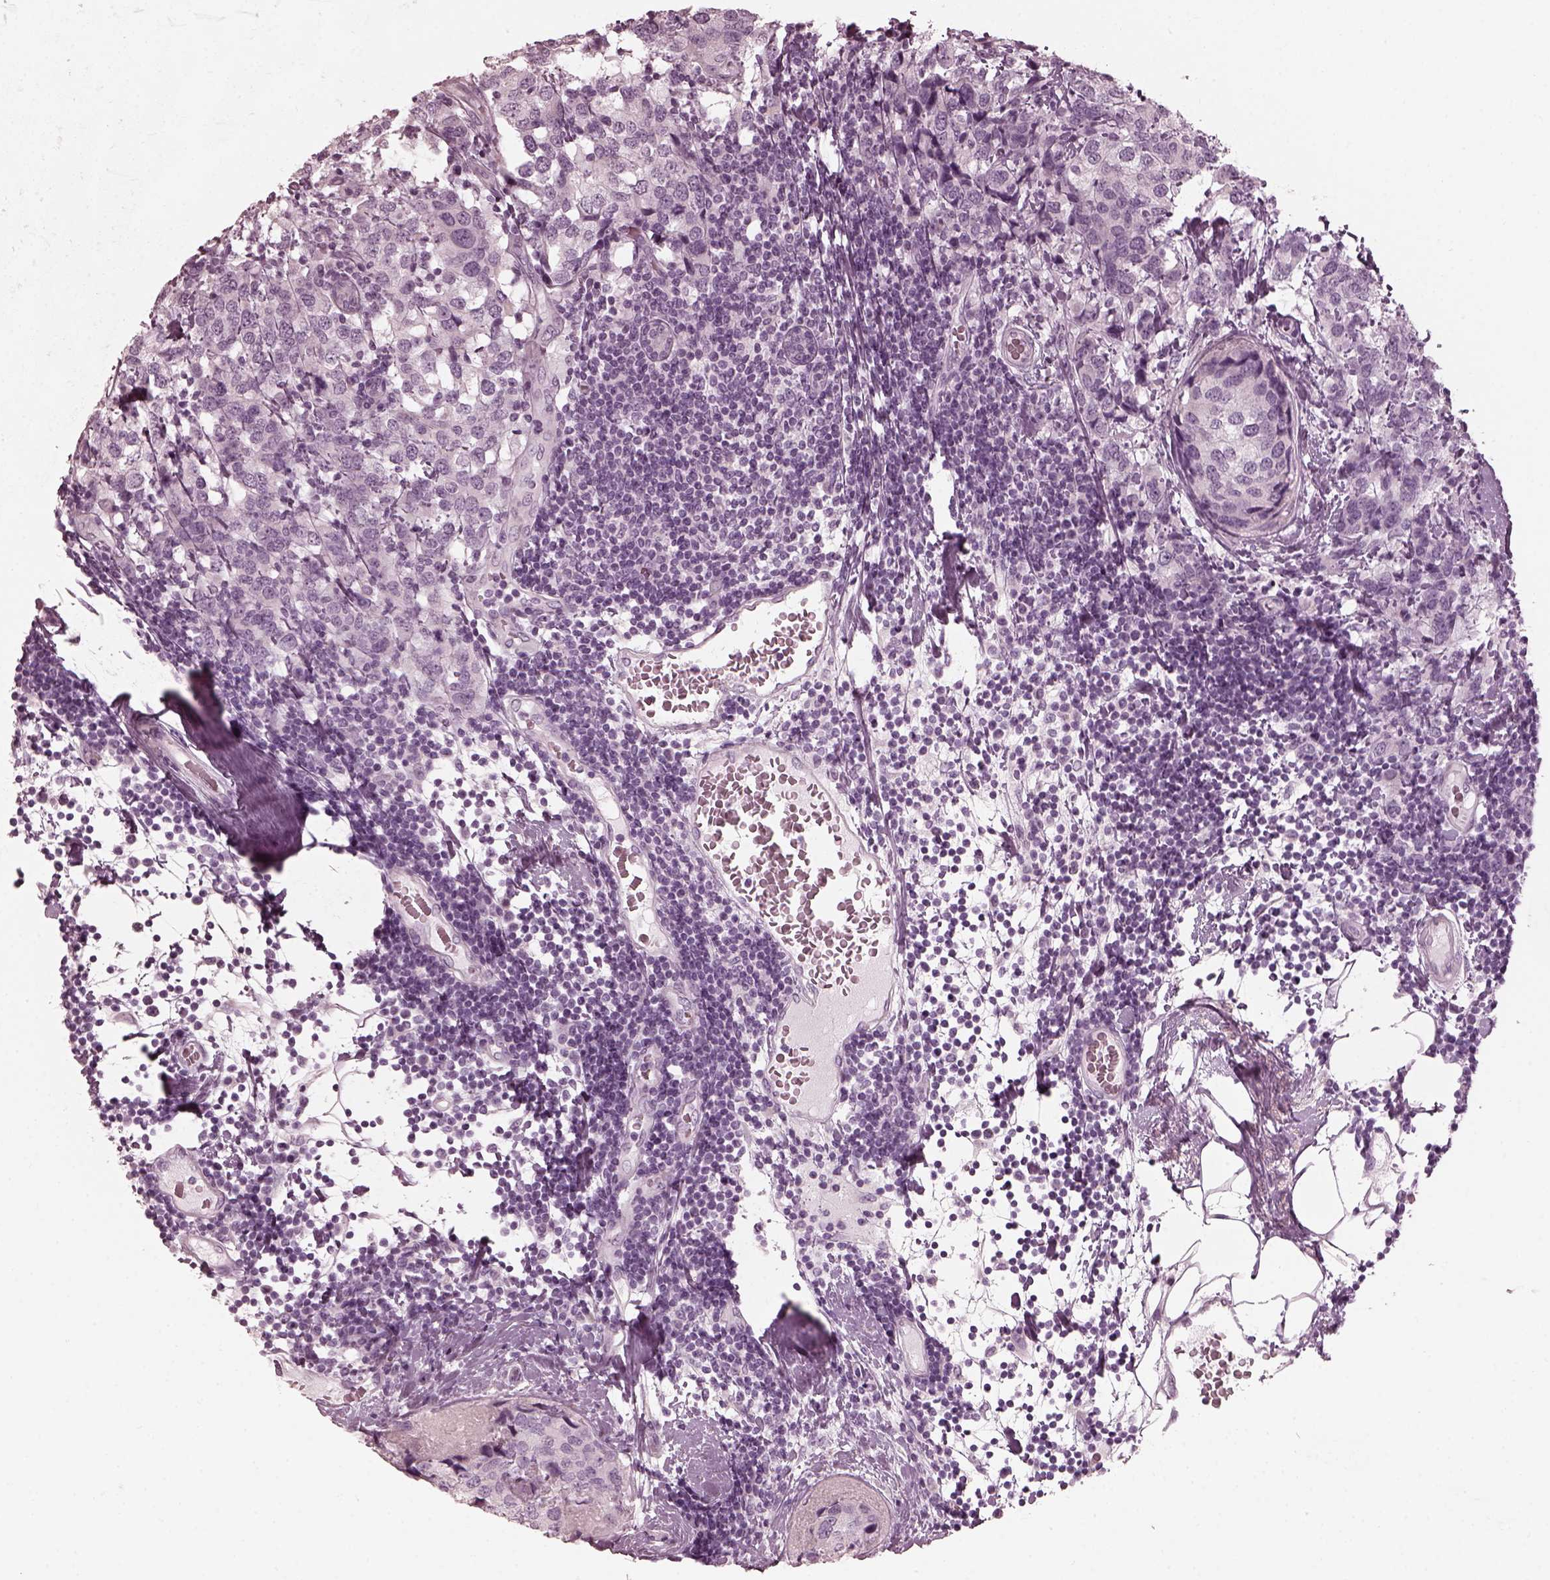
{"staining": {"intensity": "negative", "quantity": "none", "location": "none"}, "tissue": "breast cancer", "cell_type": "Tumor cells", "image_type": "cancer", "snomed": [{"axis": "morphology", "description": "Lobular carcinoma"}, {"axis": "topography", "description": "Breast"}], "caption": "An immunohistochemistry (IHC) image of breast lobular carcinoma is shown. There is no staining in tumor cells of breast lobular carcinoma.", "gene": "SAXO2", "patient": {"sex": "female", "age": 59}}